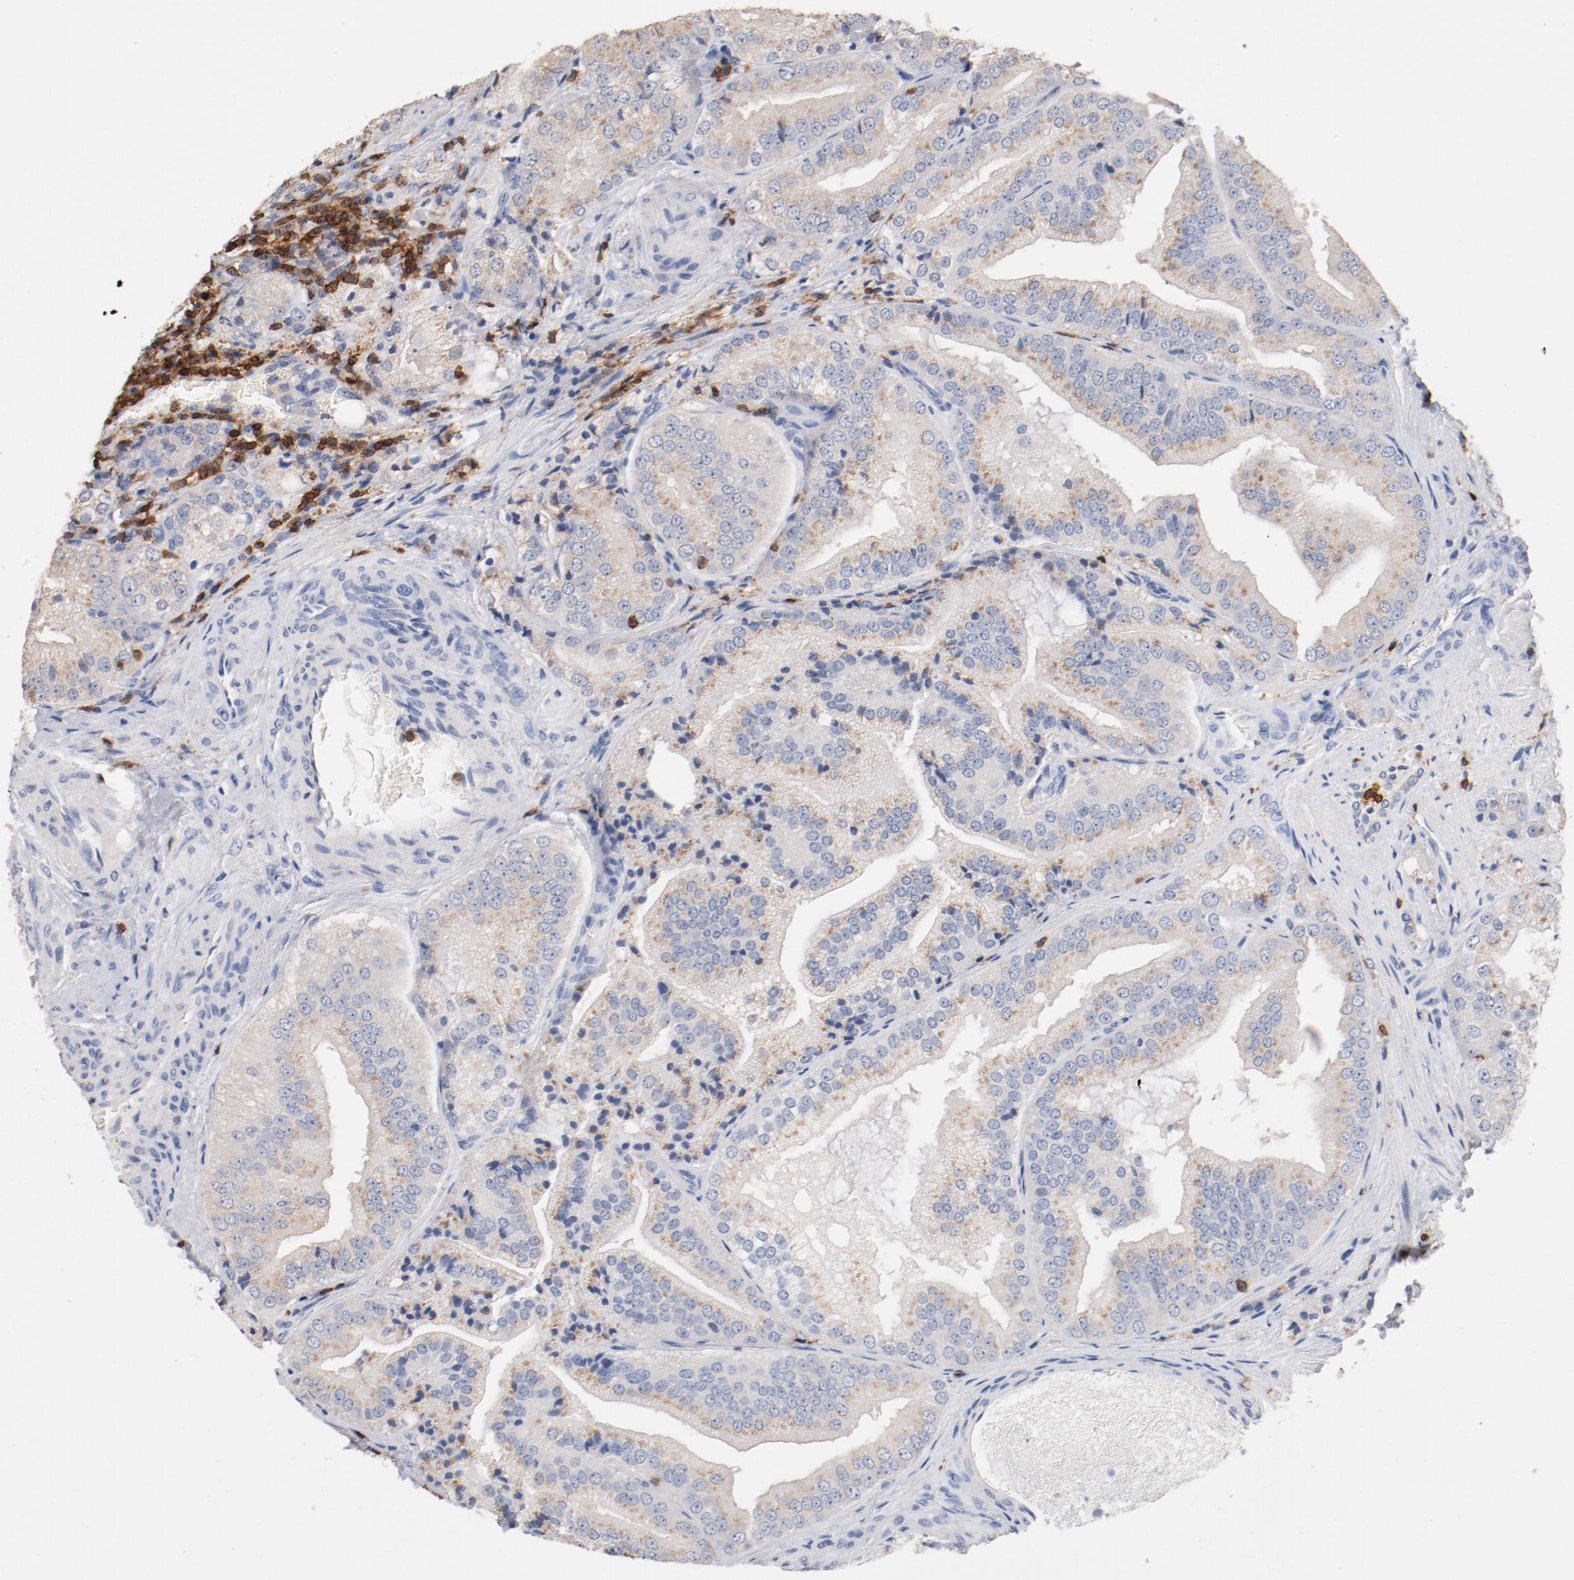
{"staining": {"intensity": "weak", "quantity": ">75%", "location": "cytoplasmic/membranous"}, "tissue": "prostate cancer", "cell_type": "Tumor cells", "image_type": "cancer", "snomed": [{"axis": "morphology", "description": "Adenocarcinoma, Low grade"}, {"axis": "topography", "description": "Prostate"}], "caption": "High-power microscopy captured an immunohistochemistry (IHC) micrograph of adenocarcinoma (low-grade) (prostate), revealing weak cytoplasmic/membranous positivity in approximately >75% of tumor cells.", "gene": "CD247", "patient": {"sex": "male", "age": 60}}